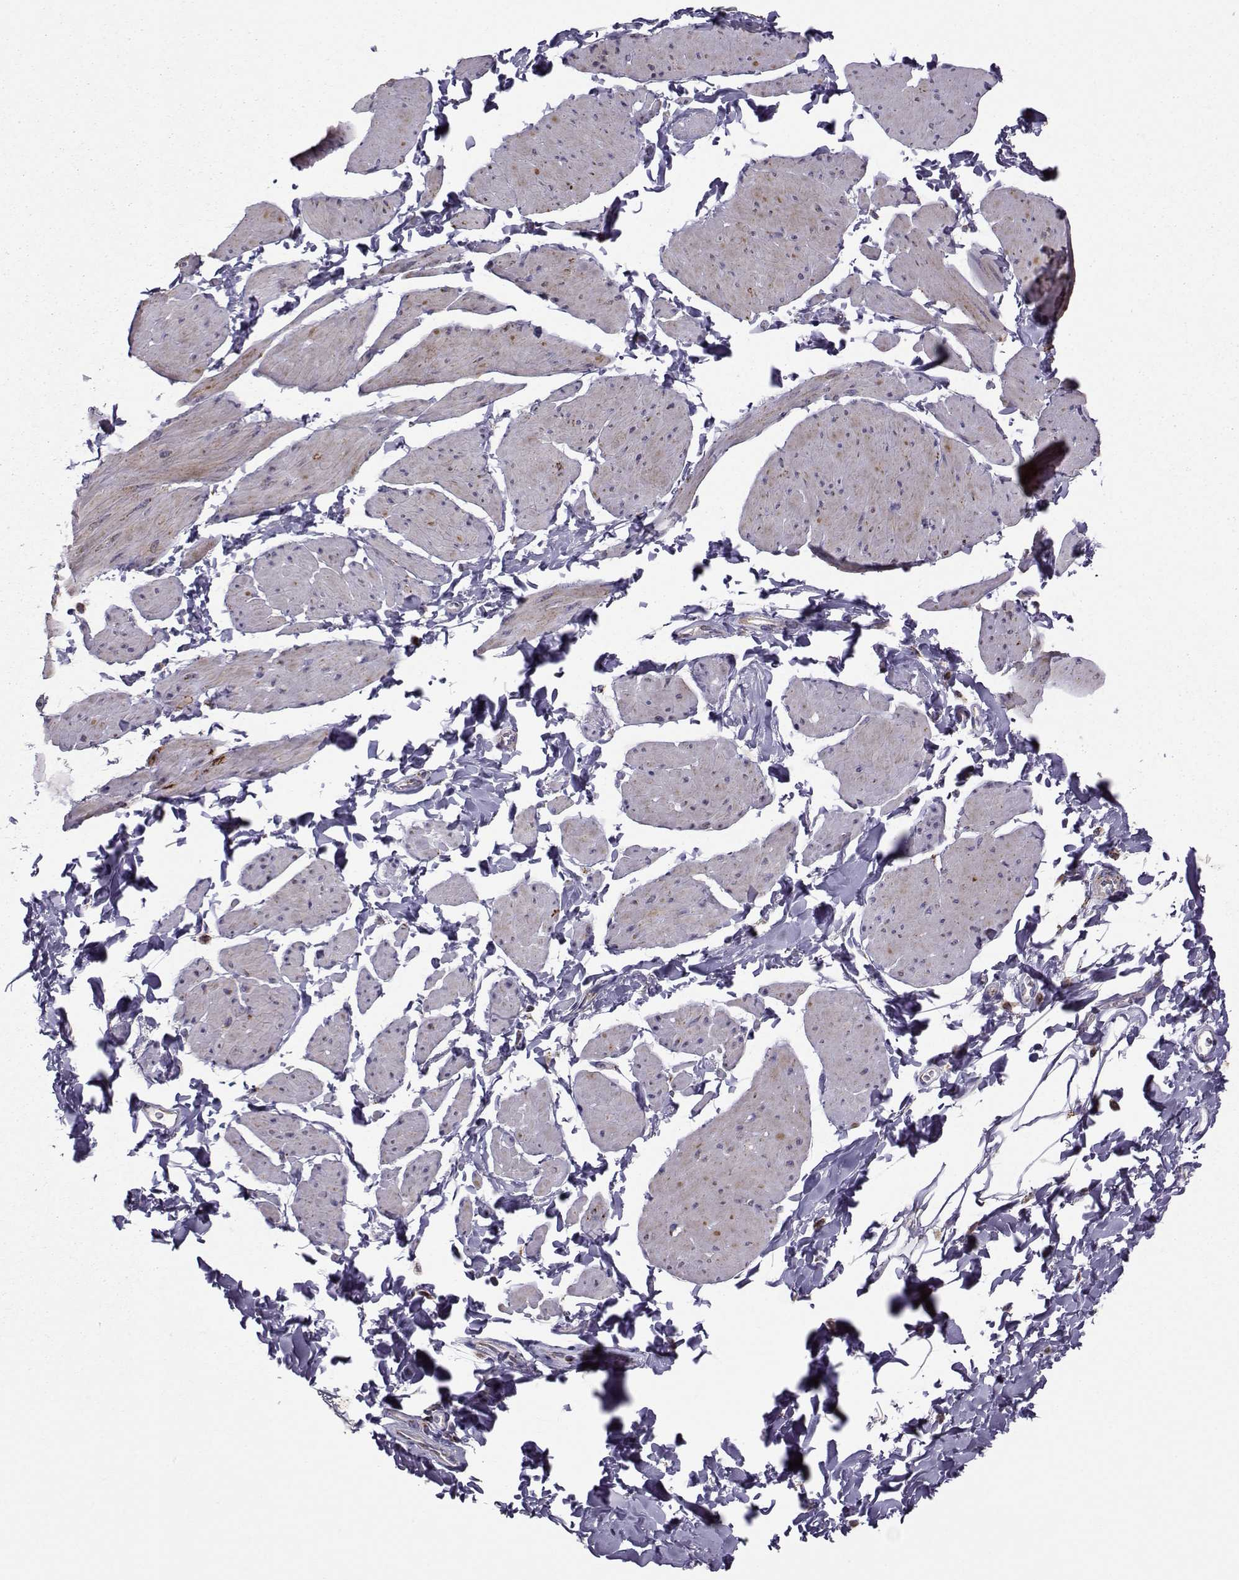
{"staining": {"intensity": "strong", "quantity": "<25%", "location": "cytoplasmic/membranous"}, "tissue": "smooth muscle", "cell_type": "Smooth muscle cells", "image_type": "normal", "snomed": [{"axis": "morphology", "description": "Normal tissue, NOS"}, {"axis": "topography", "description": "Adipose tissue"}, {"axis": "topography", "description": "Smooth muscle"}, {"axis": "topography", "description": "Peripheral nerve tissue"}], "caption": "Protein staining displays strong cytoplasmic/membranous positivity in approximately <25% of smooth muscle cells in benign smooth muscle.", "gene": "NECAB3", "patient": {"sex": "male", "age": 83}}